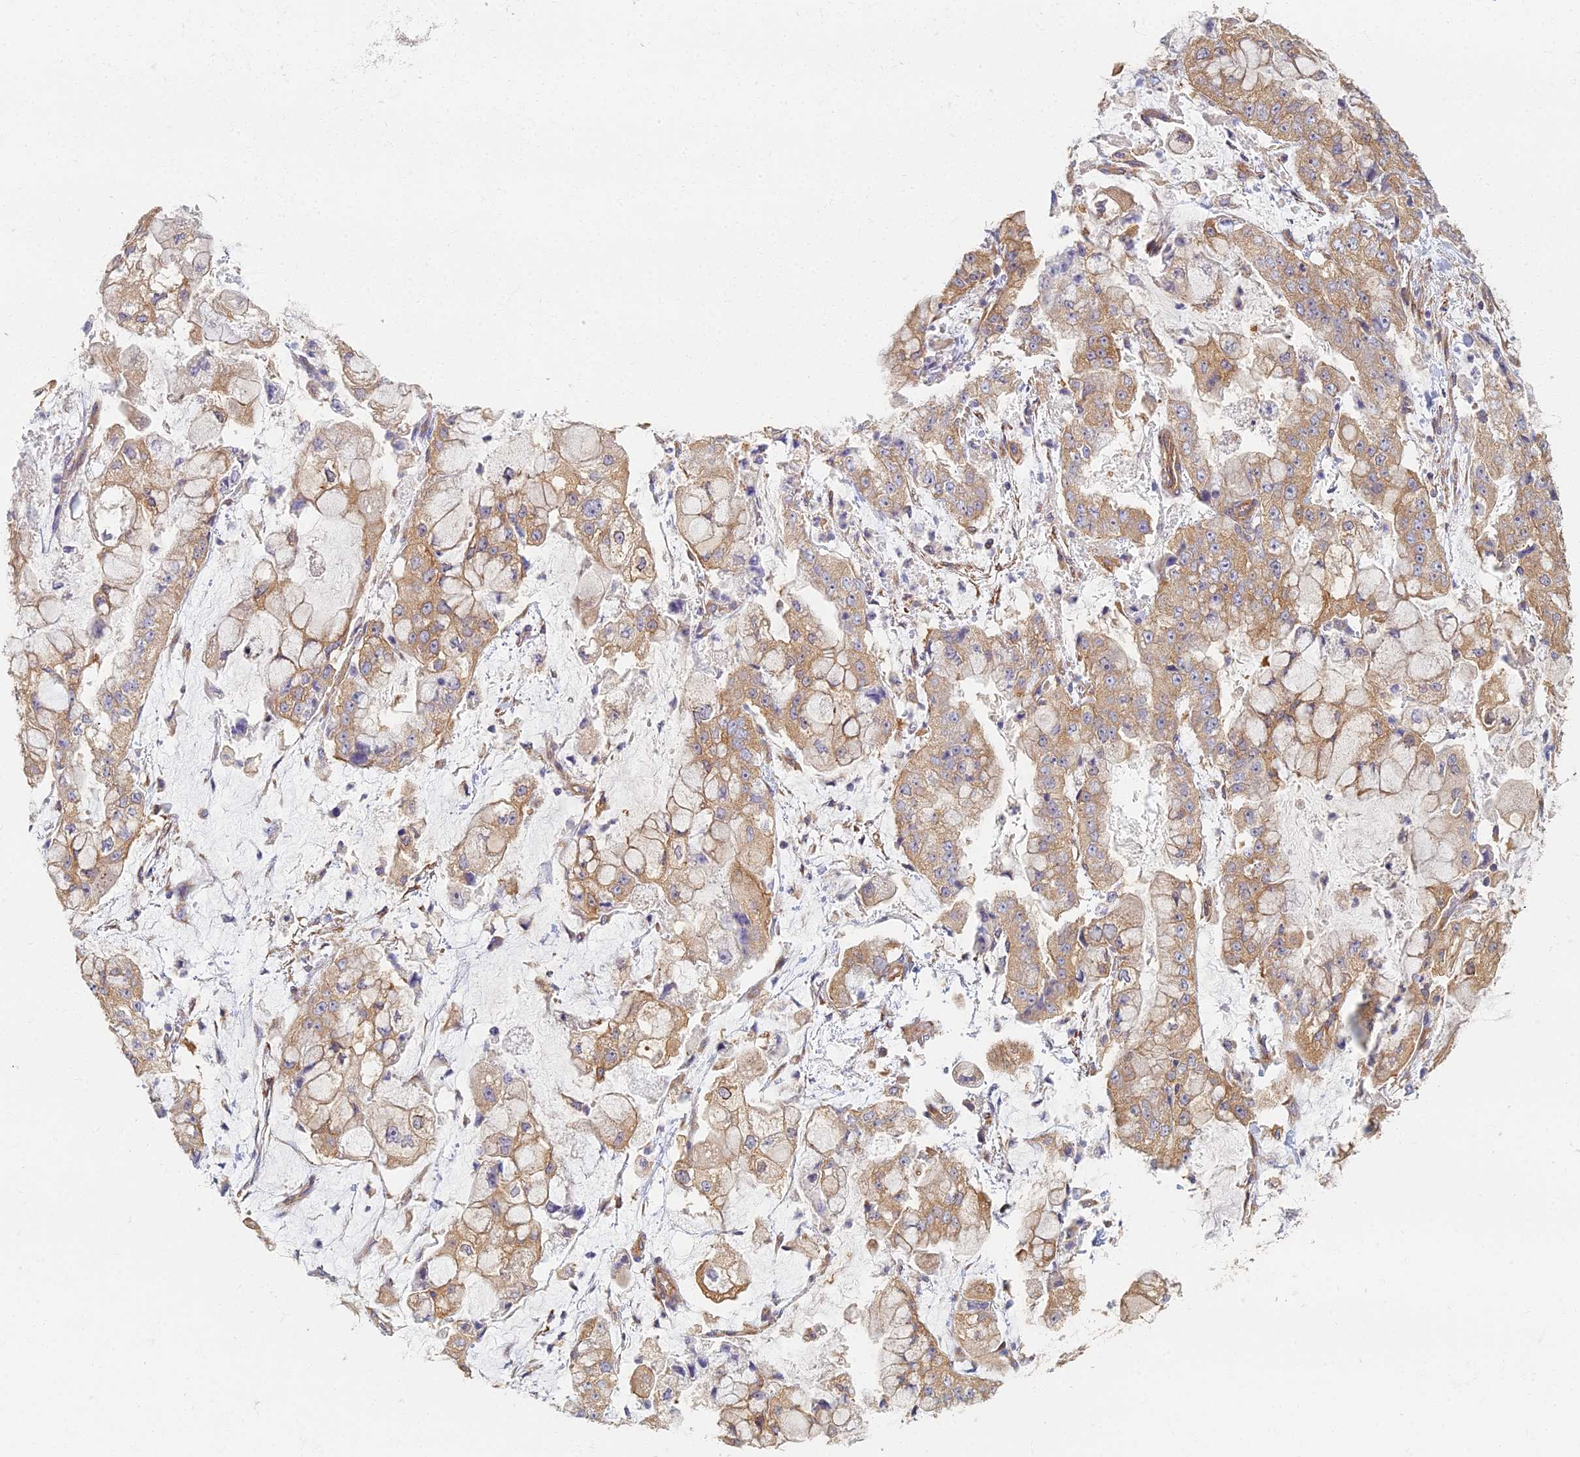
{"staining": {"intensity": "moderate", "quantity": ">75%", "location": "cytoplasmic/membranous"}, "tissue": "stomach cancer", "cell_type": "Tumor cells", "image_type": "cancer", "snomed": [{"axis": "morphology", "description": "Adenocarcinoma, NOS"}, {"axis": "topography", "description": "Stomach"}], "caption": "A medium amount of moderate cytoplasmic/membranous expression is identified in about >75% of tumor cells in stomach cancer tissue. The staining was performed using DAB, with brown indicating positive protein expression. Nuclei are stained blue with hematoxylin.", "gene": "RBSN", "patient": {"sex": "male", "age": 76}}